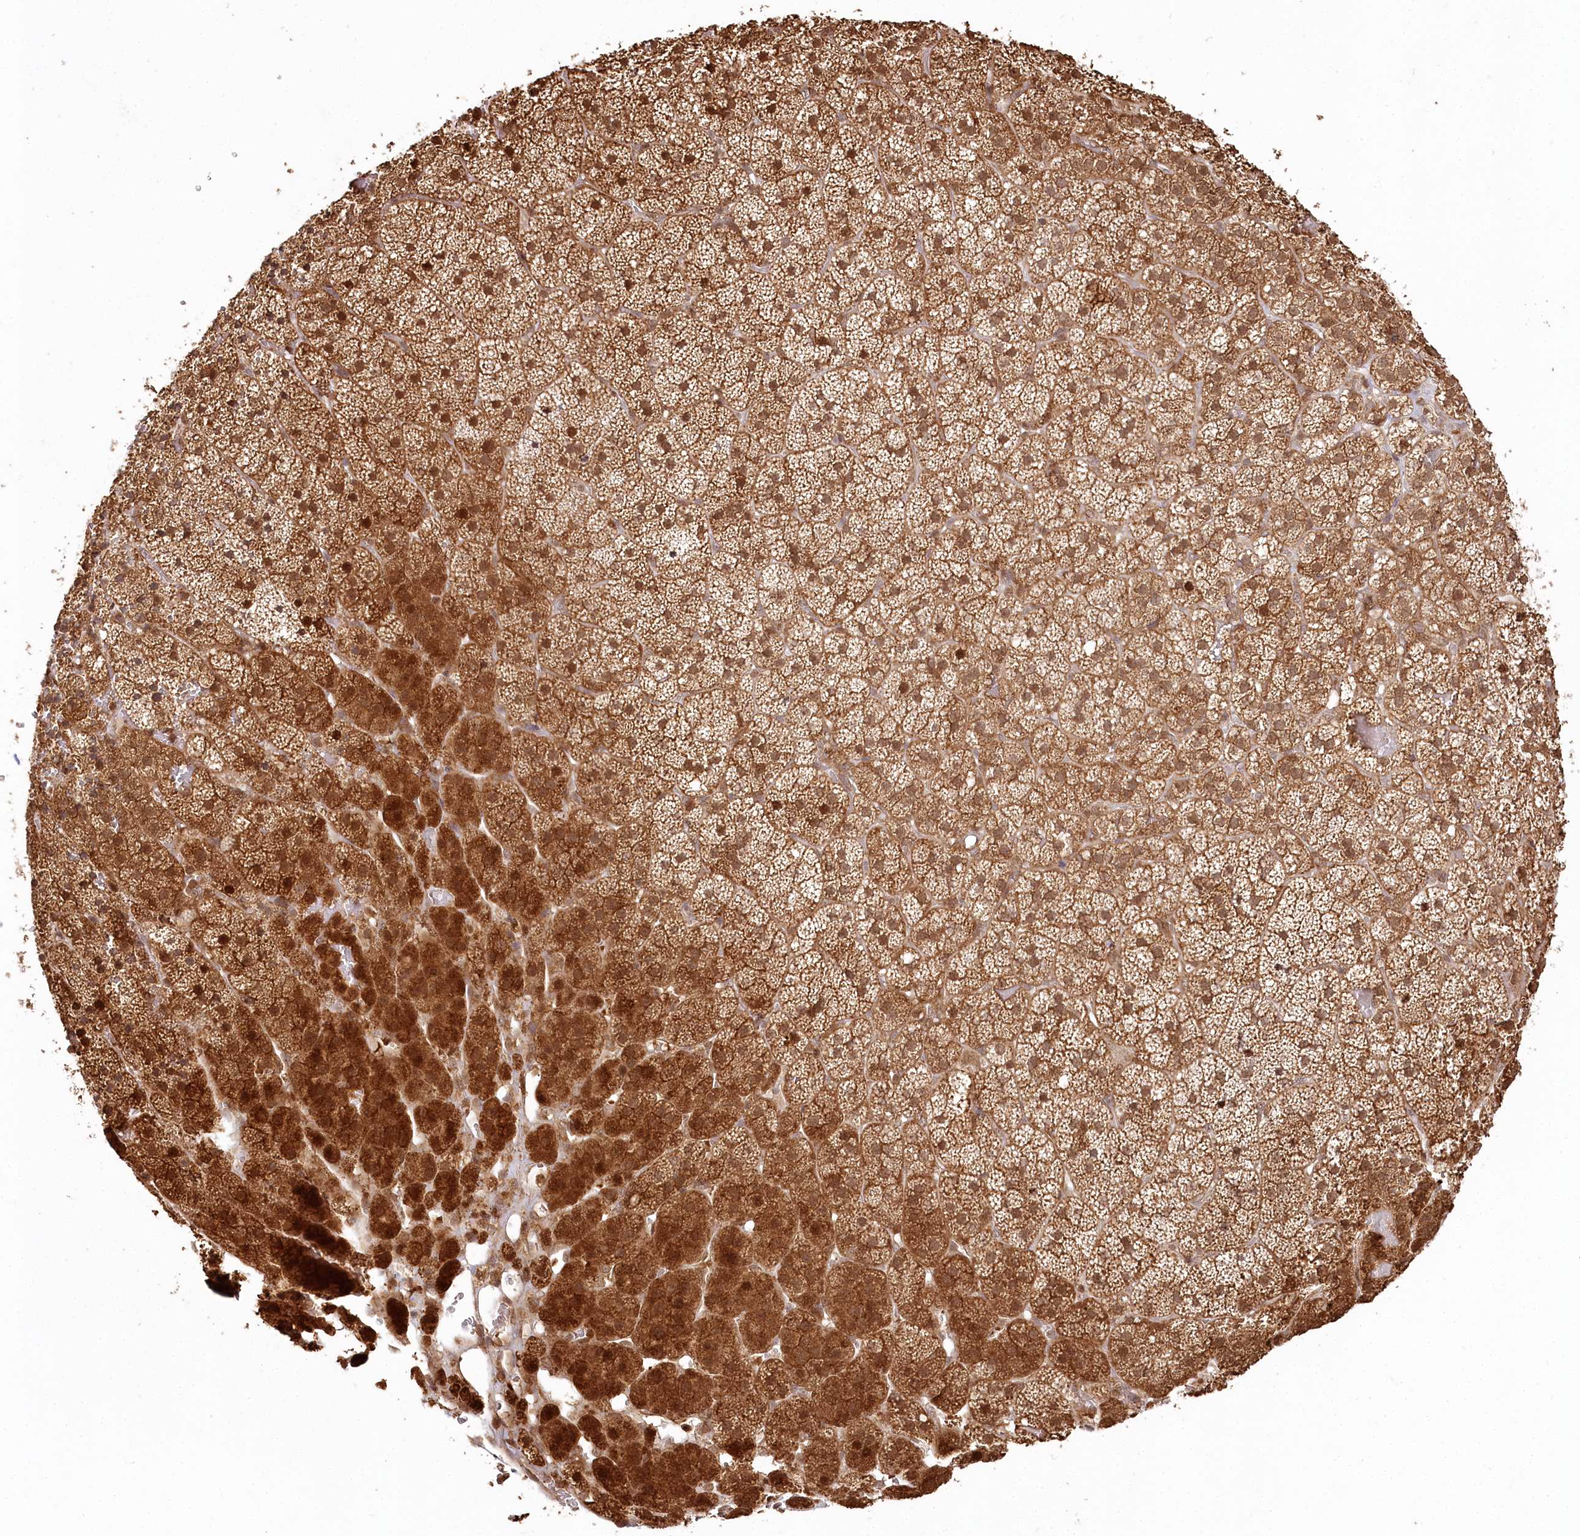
{"staining": {"intensity": "strong", "quantity": ">75%", "location": "cytoplasmic/membranous,nuclear"}, "tissue": "adrenal gland", "cell_type": "Glandular cells", "image_type": "normal", "snomed": [{"axis": "morphology", "description": "Normal tissue, NOS"}, {"axis": "topography", "description": "Adrenal gland"}], "caption": "Immunohistochemistry (IHC) of unremarkable adrenal gland shows high levels of strong cytoplasmic/membranous,nuclear staining in approximately >75% of glandular cells.", "gene": "ULK2", "patient": {"sex": "female", "age": 44}}